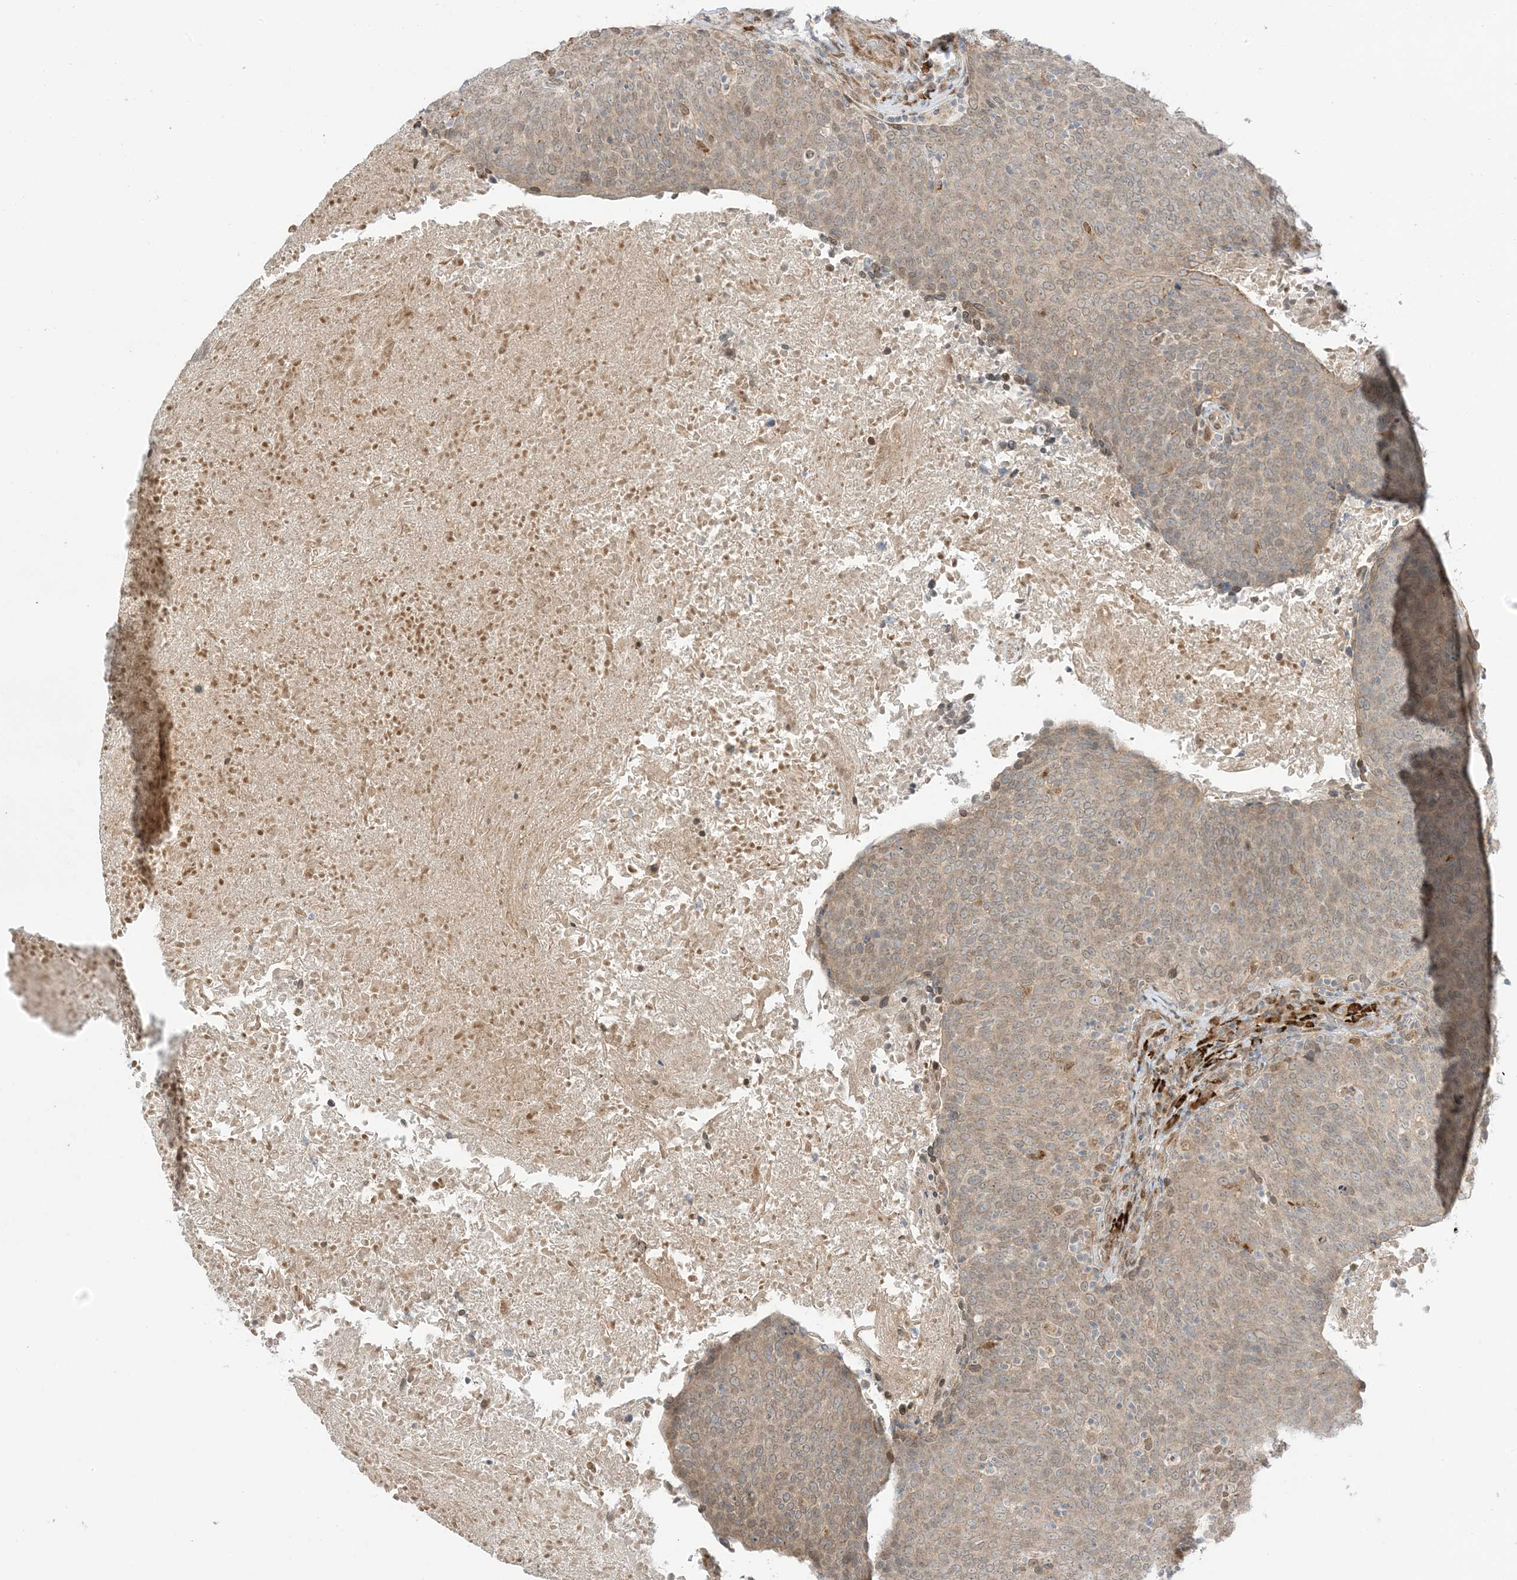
{"staining": {"intensity": "weak", "quantity": ">75%", "location": "cytoplasmic/membranous"}, "tissue": "head and neck cancer", "cell_type": "Tumor cells", "image_type": "cancer", "snomed": [{"axis": "morphology", "description": "Squamous cell carcinoma, NOS"}, {"axis": "morphology", "description": "Squamous cell carcinoma, metastatic, NOS"}, {"axis": "topography", "description": "Lymph node"}, {"axis": "topography", "description": "Head-Neck"}], "caption": "High-magnification brightfield microscopy of head and neck squamous cell carcinoma stained with DAB (3,3'-diaminobenzidine) (brown) and counterstained with hematoxylin (blue). tumor cells exhibit weak cytoplasmic/membranous staining is appreciated in about>75% of cells.", "gene": "UBE2E2", "patient": {"sex": "male", "age": 62}}